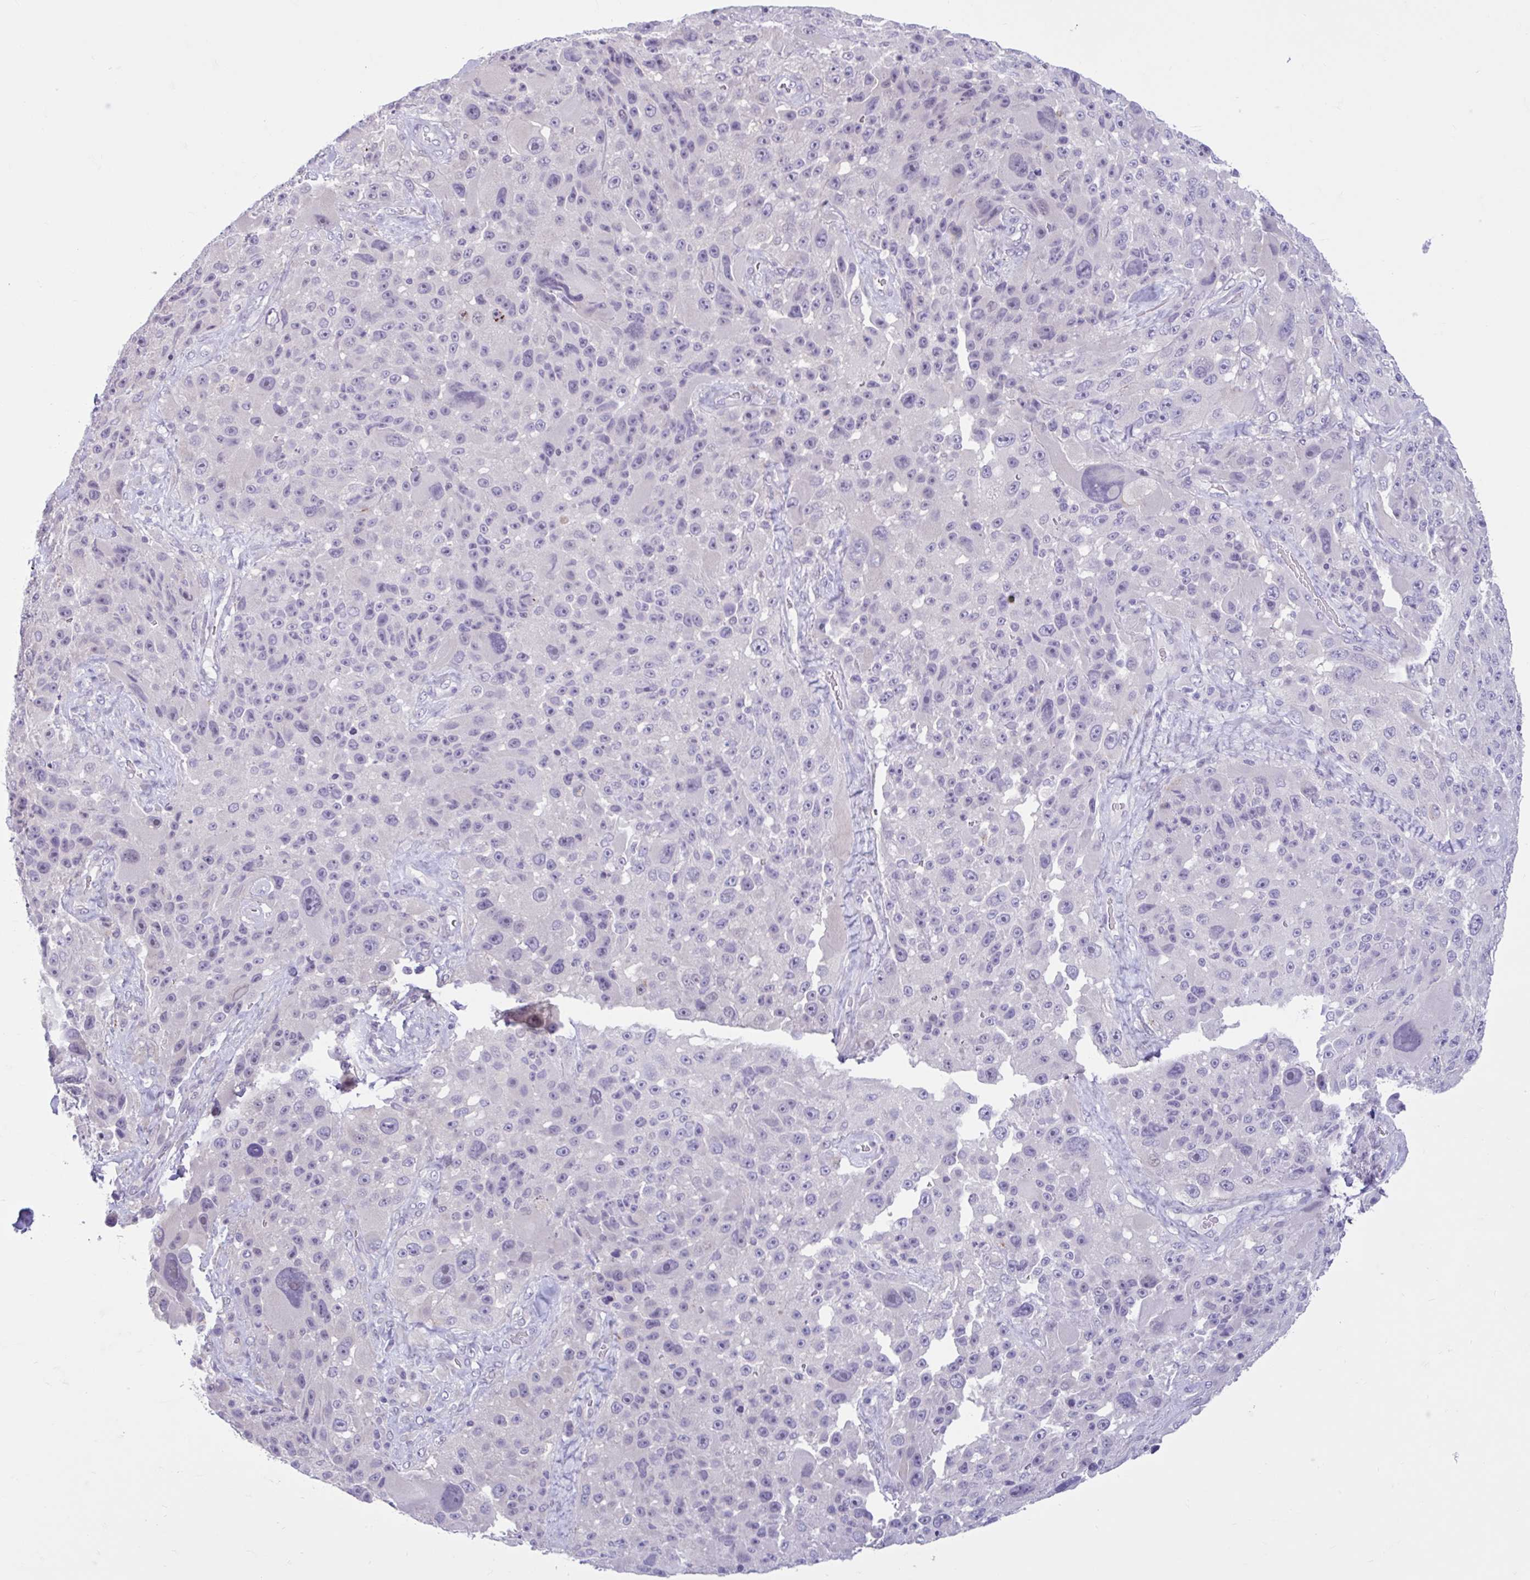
{"staining": {"intensity": "negative", "quantity": "none", "location": "none"}, "tissue": "melanoma", "cell_type": "Tumor cells", "image_type": "cancer", "snomed": [{"axis": "morphology", "description": "Malignant melanoma, Metastatic site"}, {"axis": "topography", "description": "Lymph node"}], "caption": "Immunohistochemistry histopathology image of neoplastic tissue: human malignant melanoma (metastatic site) stained with DAB (3,3'-diaminobenzidine) demonstrates no significant protein staining in tumor cells. (DAB immunohistochemistry visualized using brightfield microscopy, high magnification).", "gene": "FAM153A", "patient": {"sex": "male", "age": 62}}